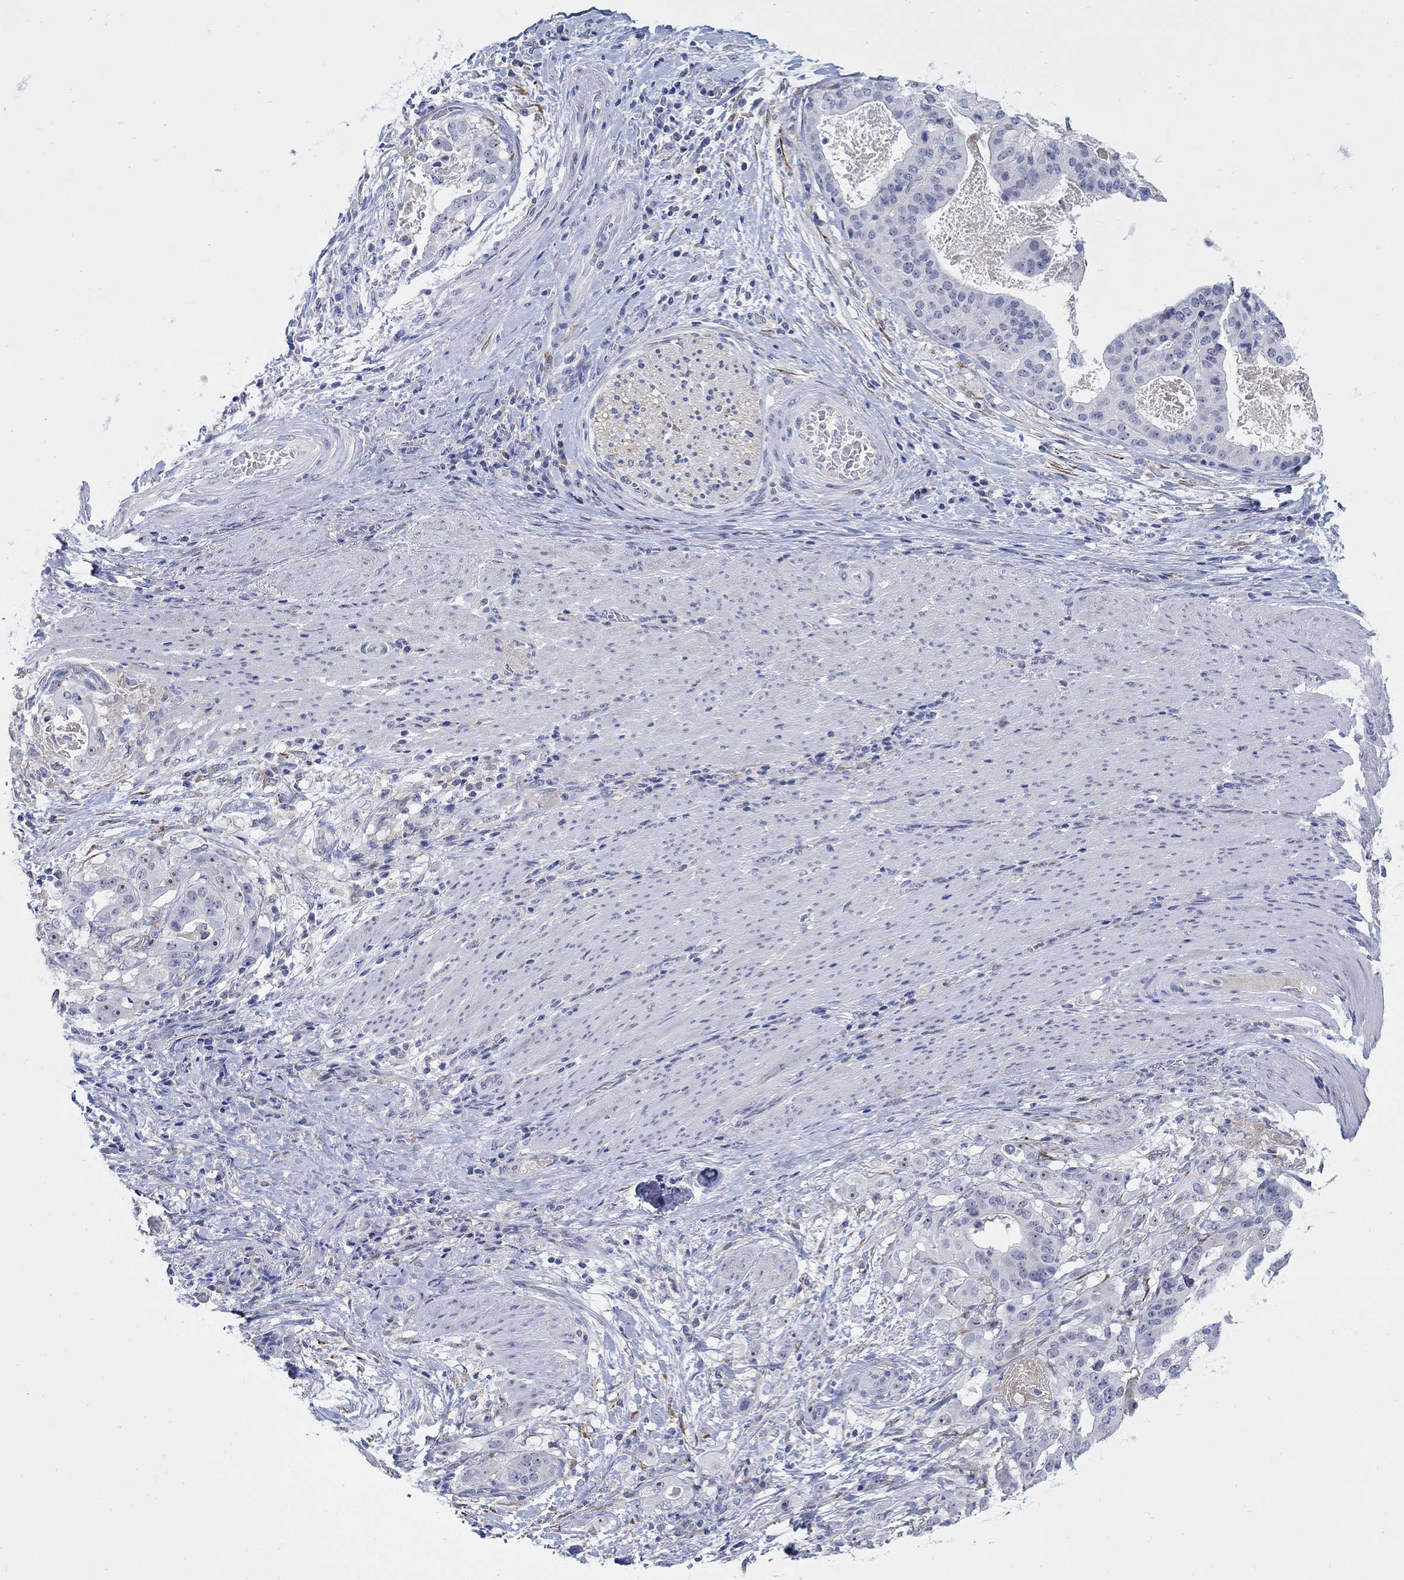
{"staining": {"intensity": "negative", "quantity": "none", "location": "none"}, "tissue": "stomach cancer", "cell_type": "Tumor cells", "image_type": "cancer", "snomed": [{"axis": "morphology", "description": "Adenocarcinoma, NOS"}, {"axis": "topography", "description": "Stomach"}], "caption": "Tumor cells are negative for brown protein staining in stomach adenocarcinoma.", "gene": "REEP2", "patient": {"sex": "male", "age": 48}}